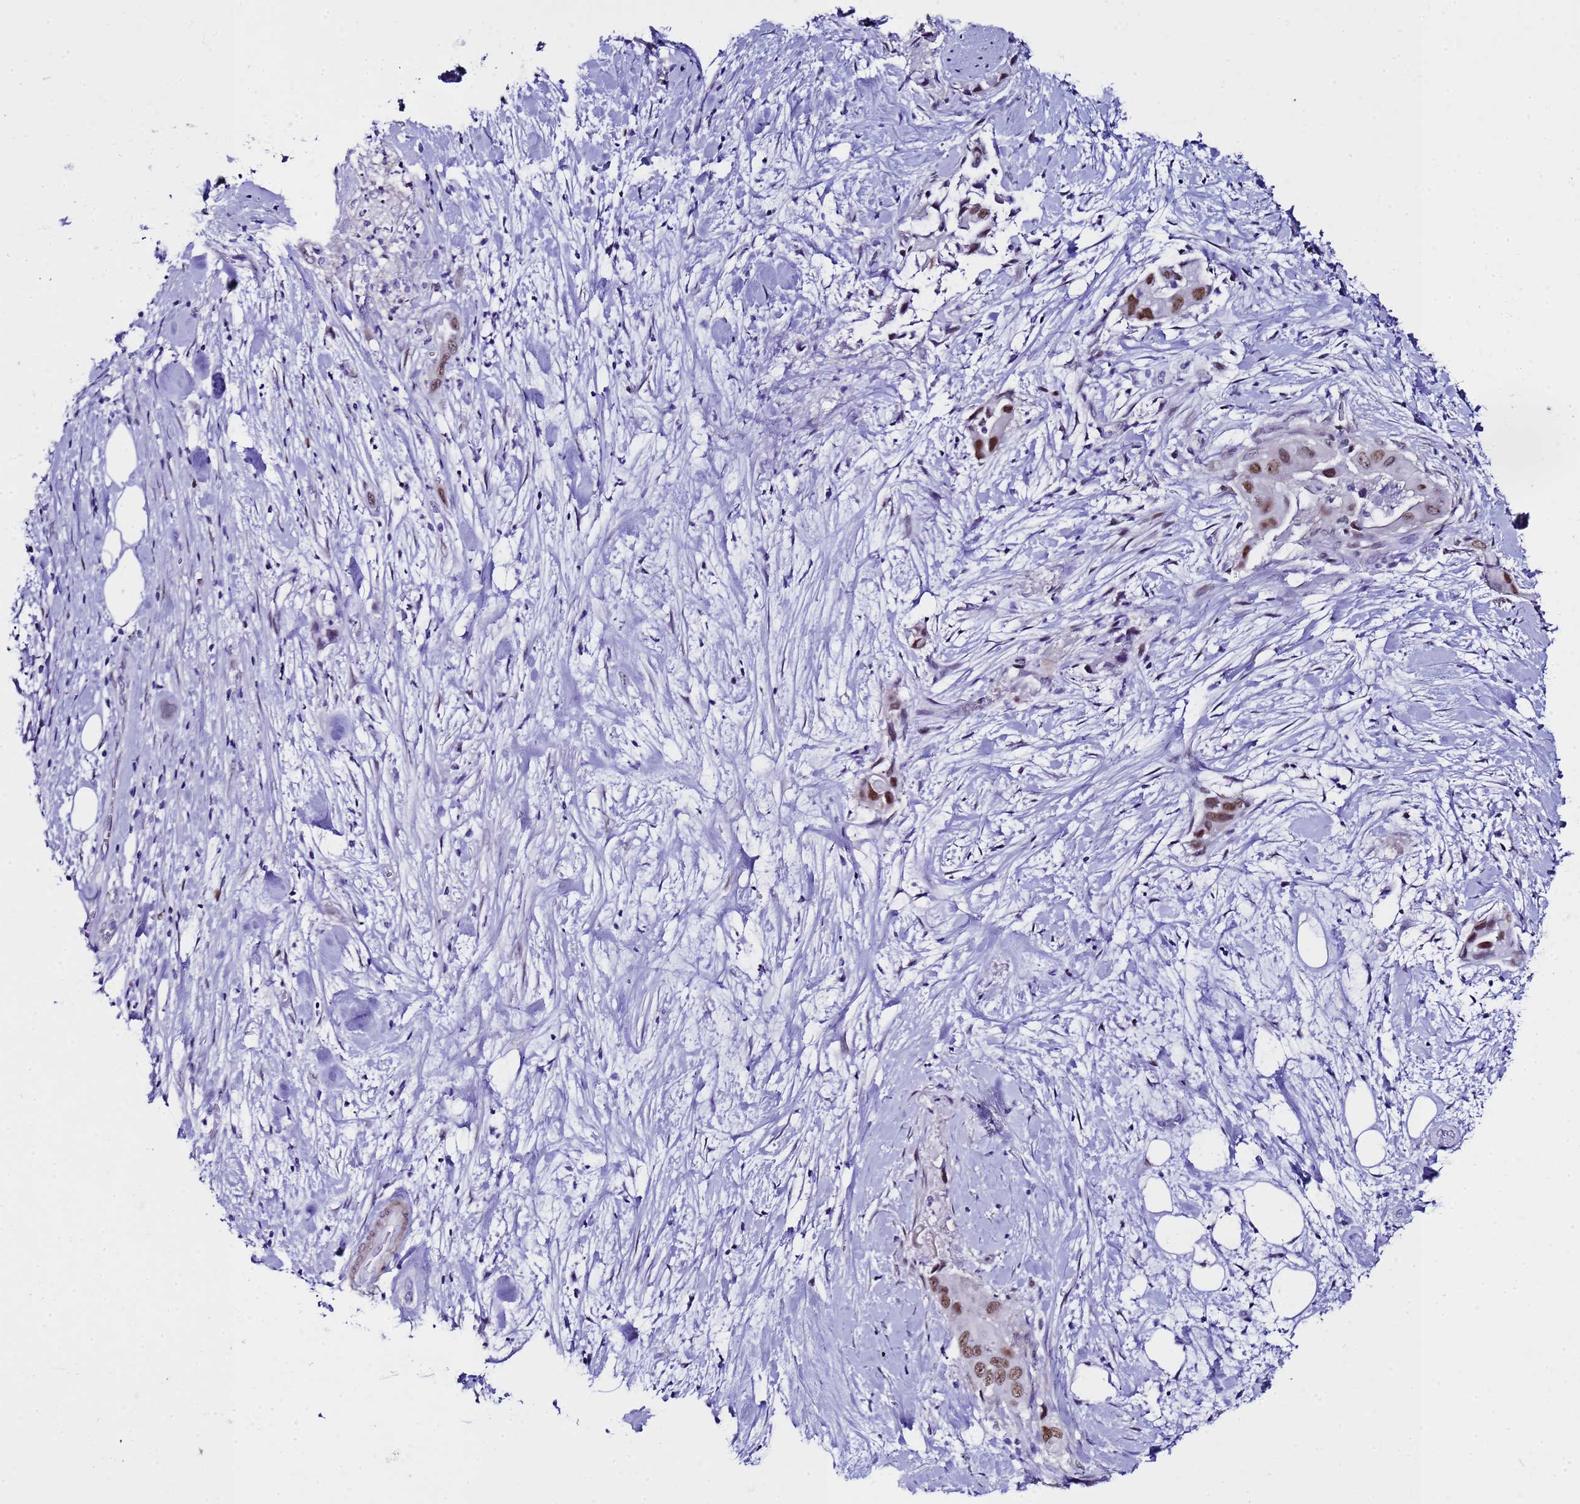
{"staining": {"intensity": "moderate", "quantity": ">75%", "location": "nuclear"}, "tissue": "pancreatic cancer", "cell_type": "Tumor cells", "image_type": "cancer", "snomed": [{"axis": "morphology", "description": "Adenocarcinoma, NOS"}, {"axis": "topography", "description": "Pancreas"}], "caption": "Immunohistochemical staining of pancreatic cancer reveals moderate nuclear protein staining in approximately >75% of tumor cells.", "gene": "BCL7A", "patient": {"sex": "female", "age": 78}}